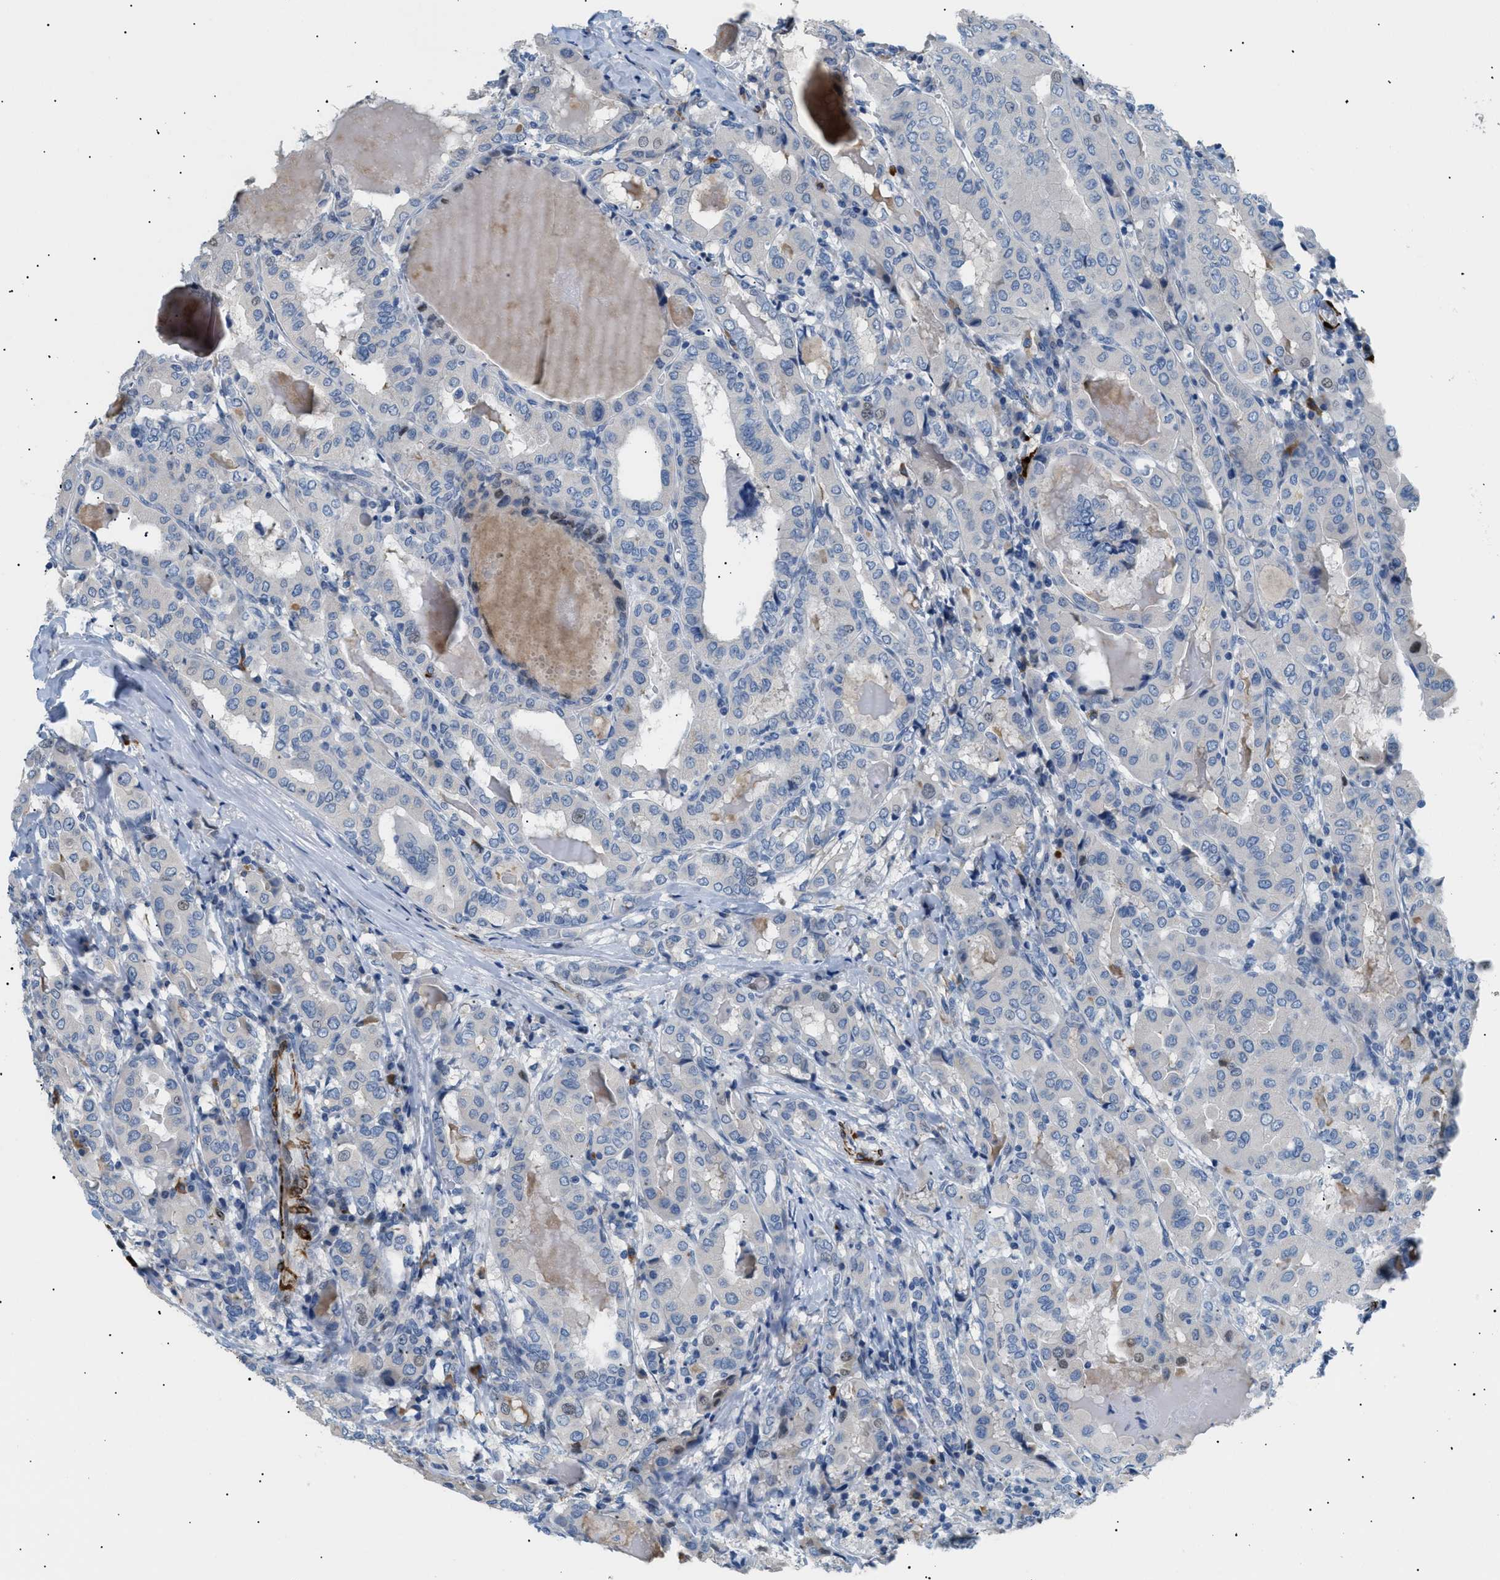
{"staining": {"intensity": "weak", "quantity": "<25%", "location": "nuclear"}, "tissue": "thyroid cancer", "cell_type": "Tumor cells", "image_type": "cancer", "snomed": [{"axis": "morphology", "description": "Papillary adenocarcinoma, NOS"}, {"axis": "topography", "description": "Thyroid gland"}], "caption": "Tumor cells are negative for protein expression in human thyroid papillary adenocarcinoma.", "gene": "ICA1", "patient": {"sex": "female", "age": 42}}